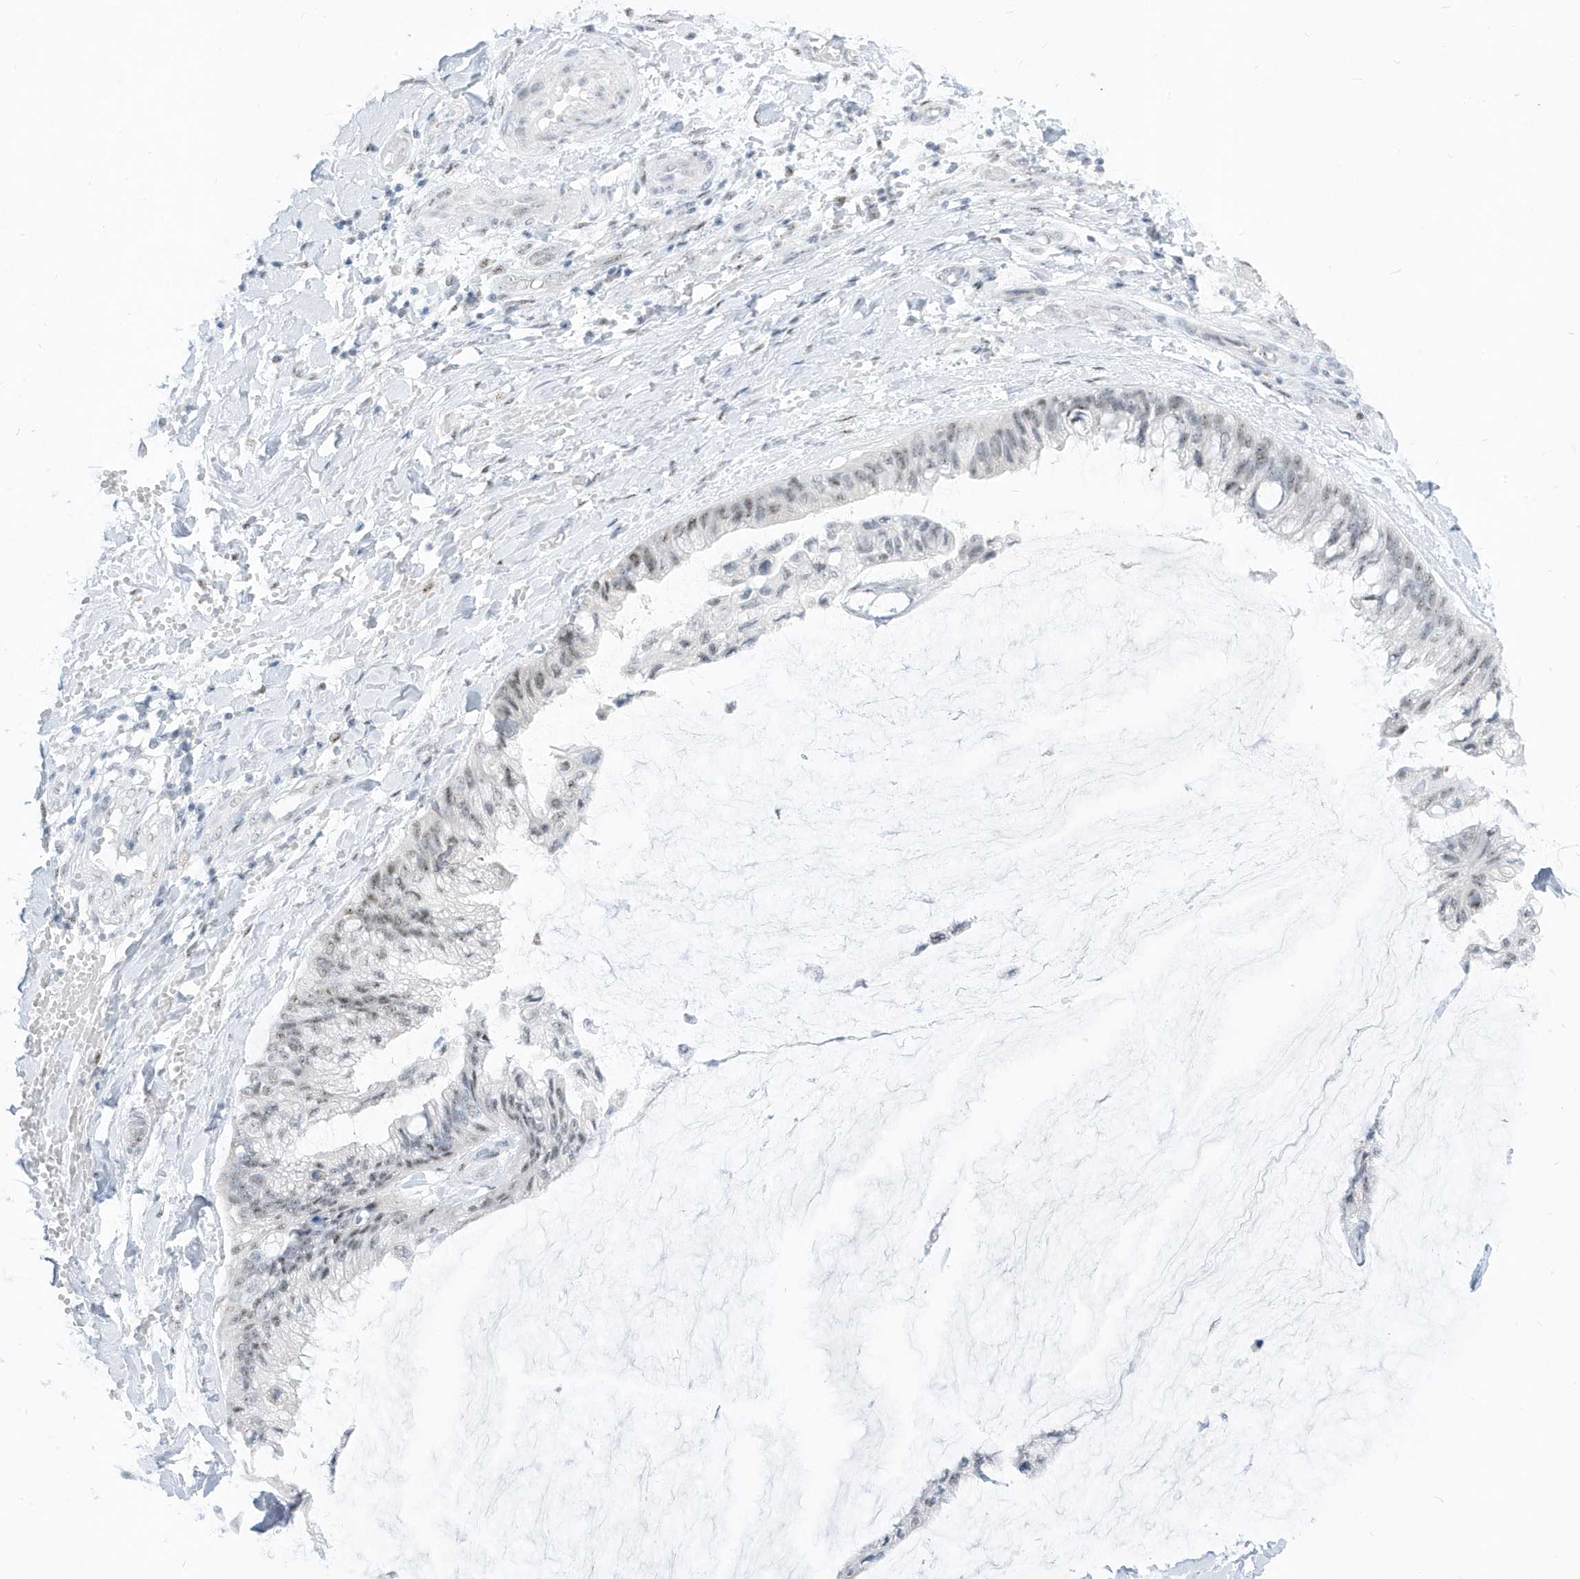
{"staining": {"intensity": "weak", "quantity": "25%-75%", "location": "nuclear"}, "tissue": "ovarian cancer", "cell_type": "Tumor cells", "image_type": "cancer", "snomed": [{"axis": "morphology", "description": "Cystadenocarcinoma, mucinous, NOS"}, {"axis": "topography", "description": "Ovary"}], "caption": "A brown stain highlights weak nuclear staining of a protein in human ovarian cancer tumor cells. The protein of interest is shown in brown color, while the nuclei are stained blue.", "gene": "PLEKHN1", "patient": {"sex": "female", "age": 39}}